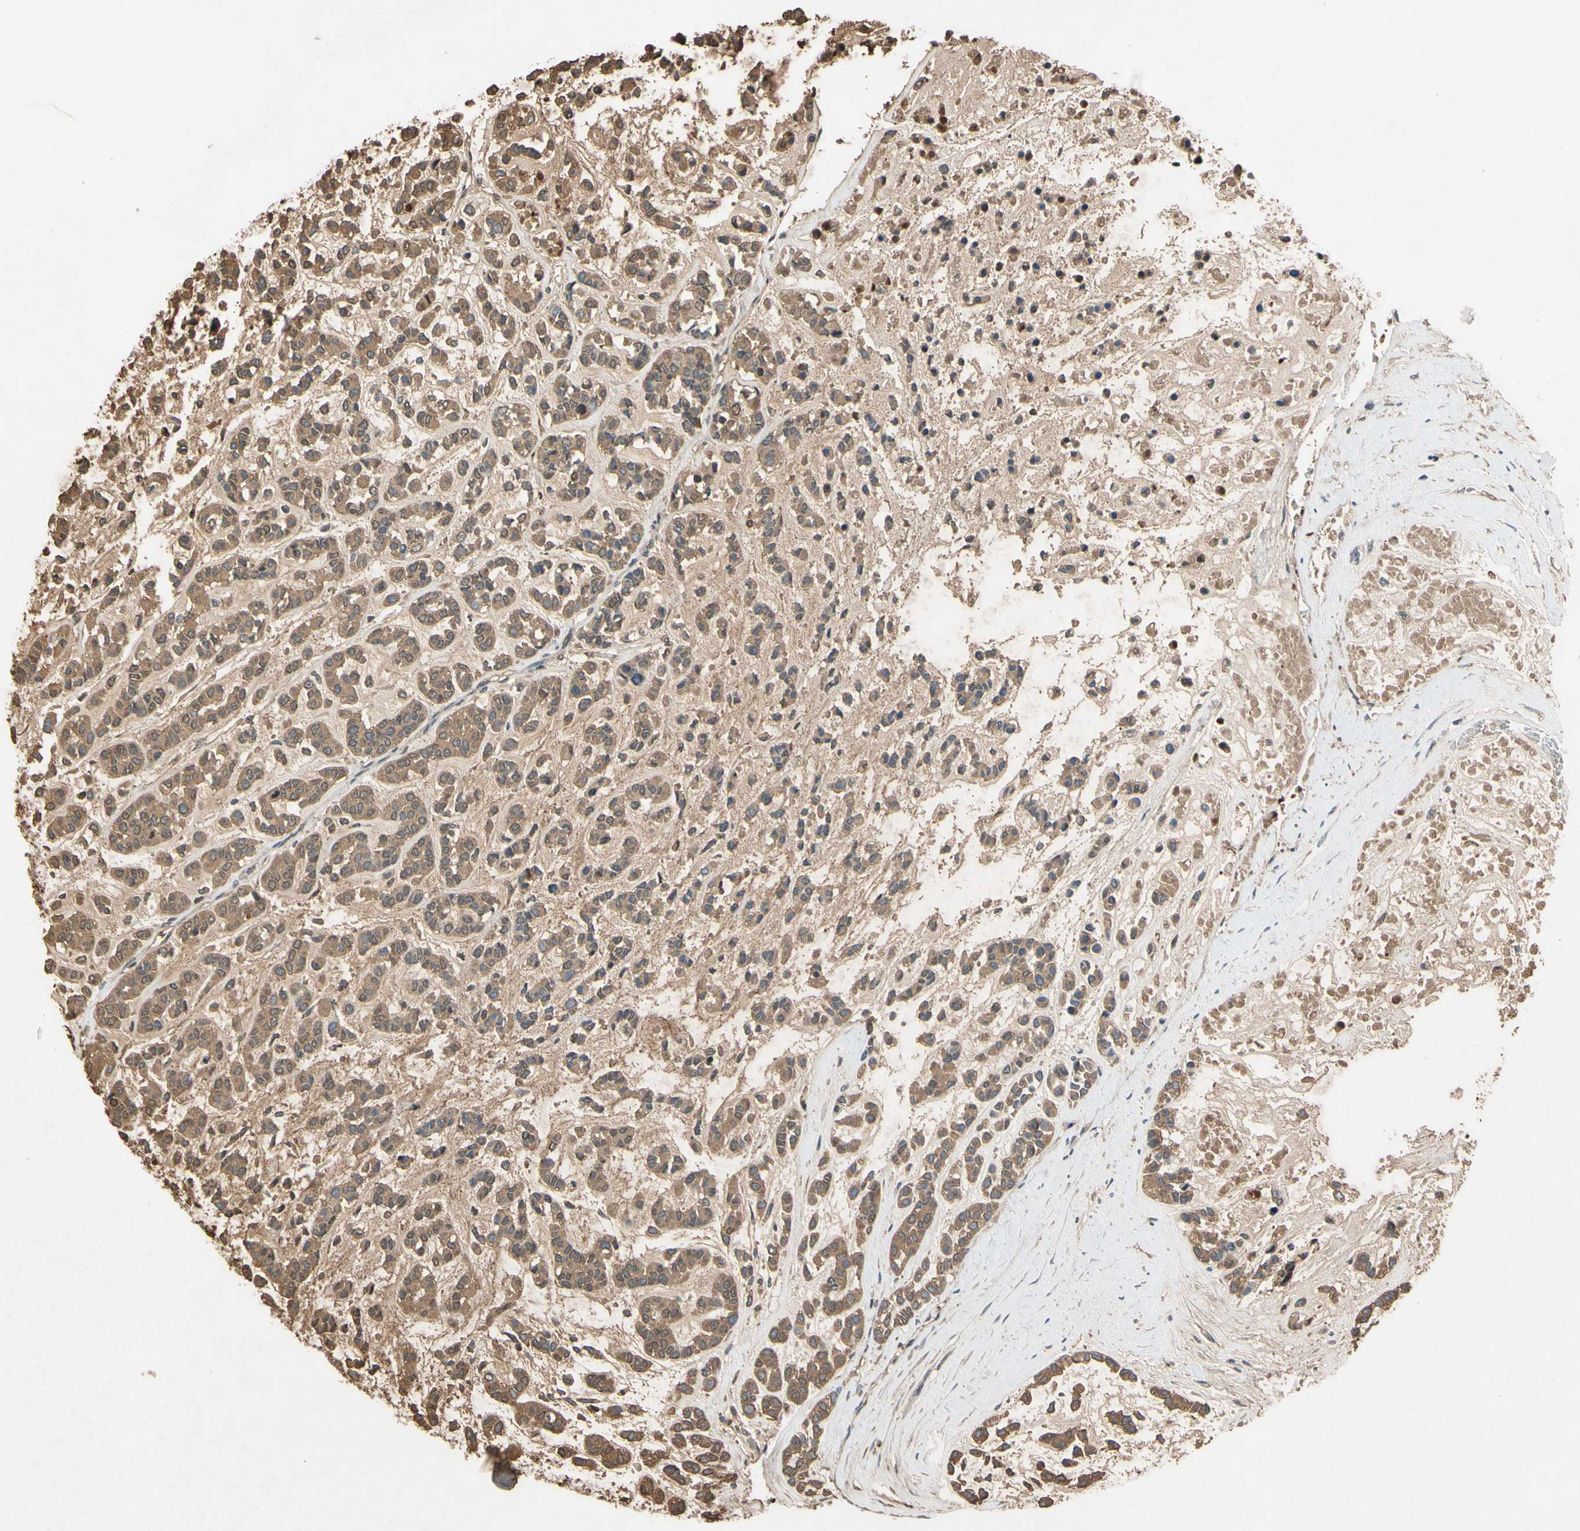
{"staining": {"intensity": "moderate", "quantity": ">75%", "location": "cytoplasmic/membranous"}, "tissue": "head and neck cancer", "cell_type": "Tumor cells", "image_type": "cancer", "snomed": [{"axis": "morphology", "description": "Adenocarcinoma, NOS"}, {"axis": "morphology", "description": "Adenoma, NOS"}, {"axis": "topography", "description": "Head-Neck"}], "caption": "Immunohistochemistry (IHC) (DAB) staining of head and neck cancer (adenocarcinoma) exhibits moderate cytoplasmic/membranous protein positivity in approximately >75% of tumor cells.", "gene": "TIMP2", "patient": {"sex": "female", "age": 55}}